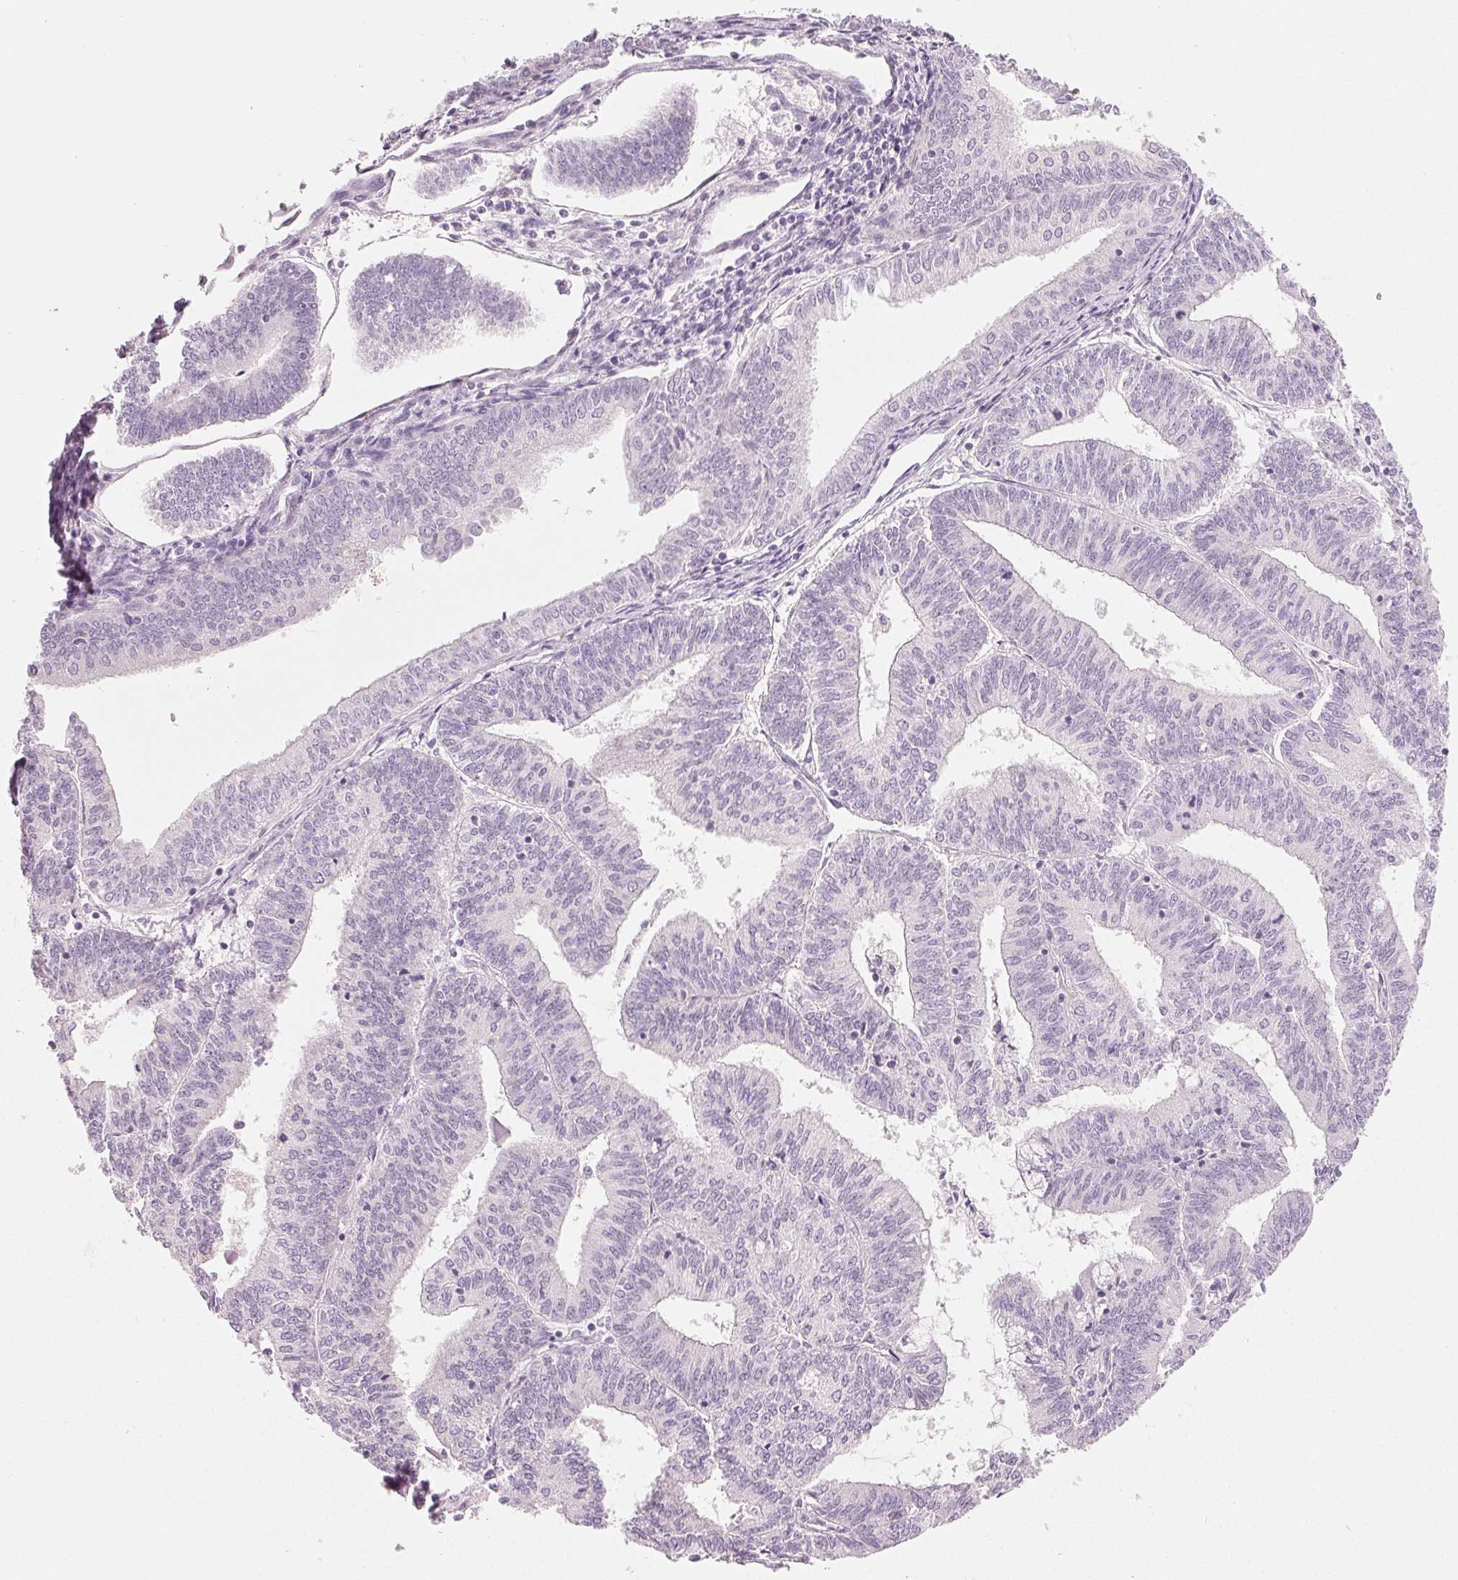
{"staining": {"intensity": "negative", "quantity": "none", "location": "none"}, "tissue": "endometrial cancer", "cell_type": "Tumor cells", "image_type": "cancer", "snomed": [{"axis": "morphology", "description": "Adenocarcinoma, NOS"}, {"axis": "topography", "description": "Endometrium"}], "caption": "Tumor cells are negative for protein expression in human endometrial cancer.", "gene": "SPACA5B", "patient": {"sex": "female", "age": 61}}